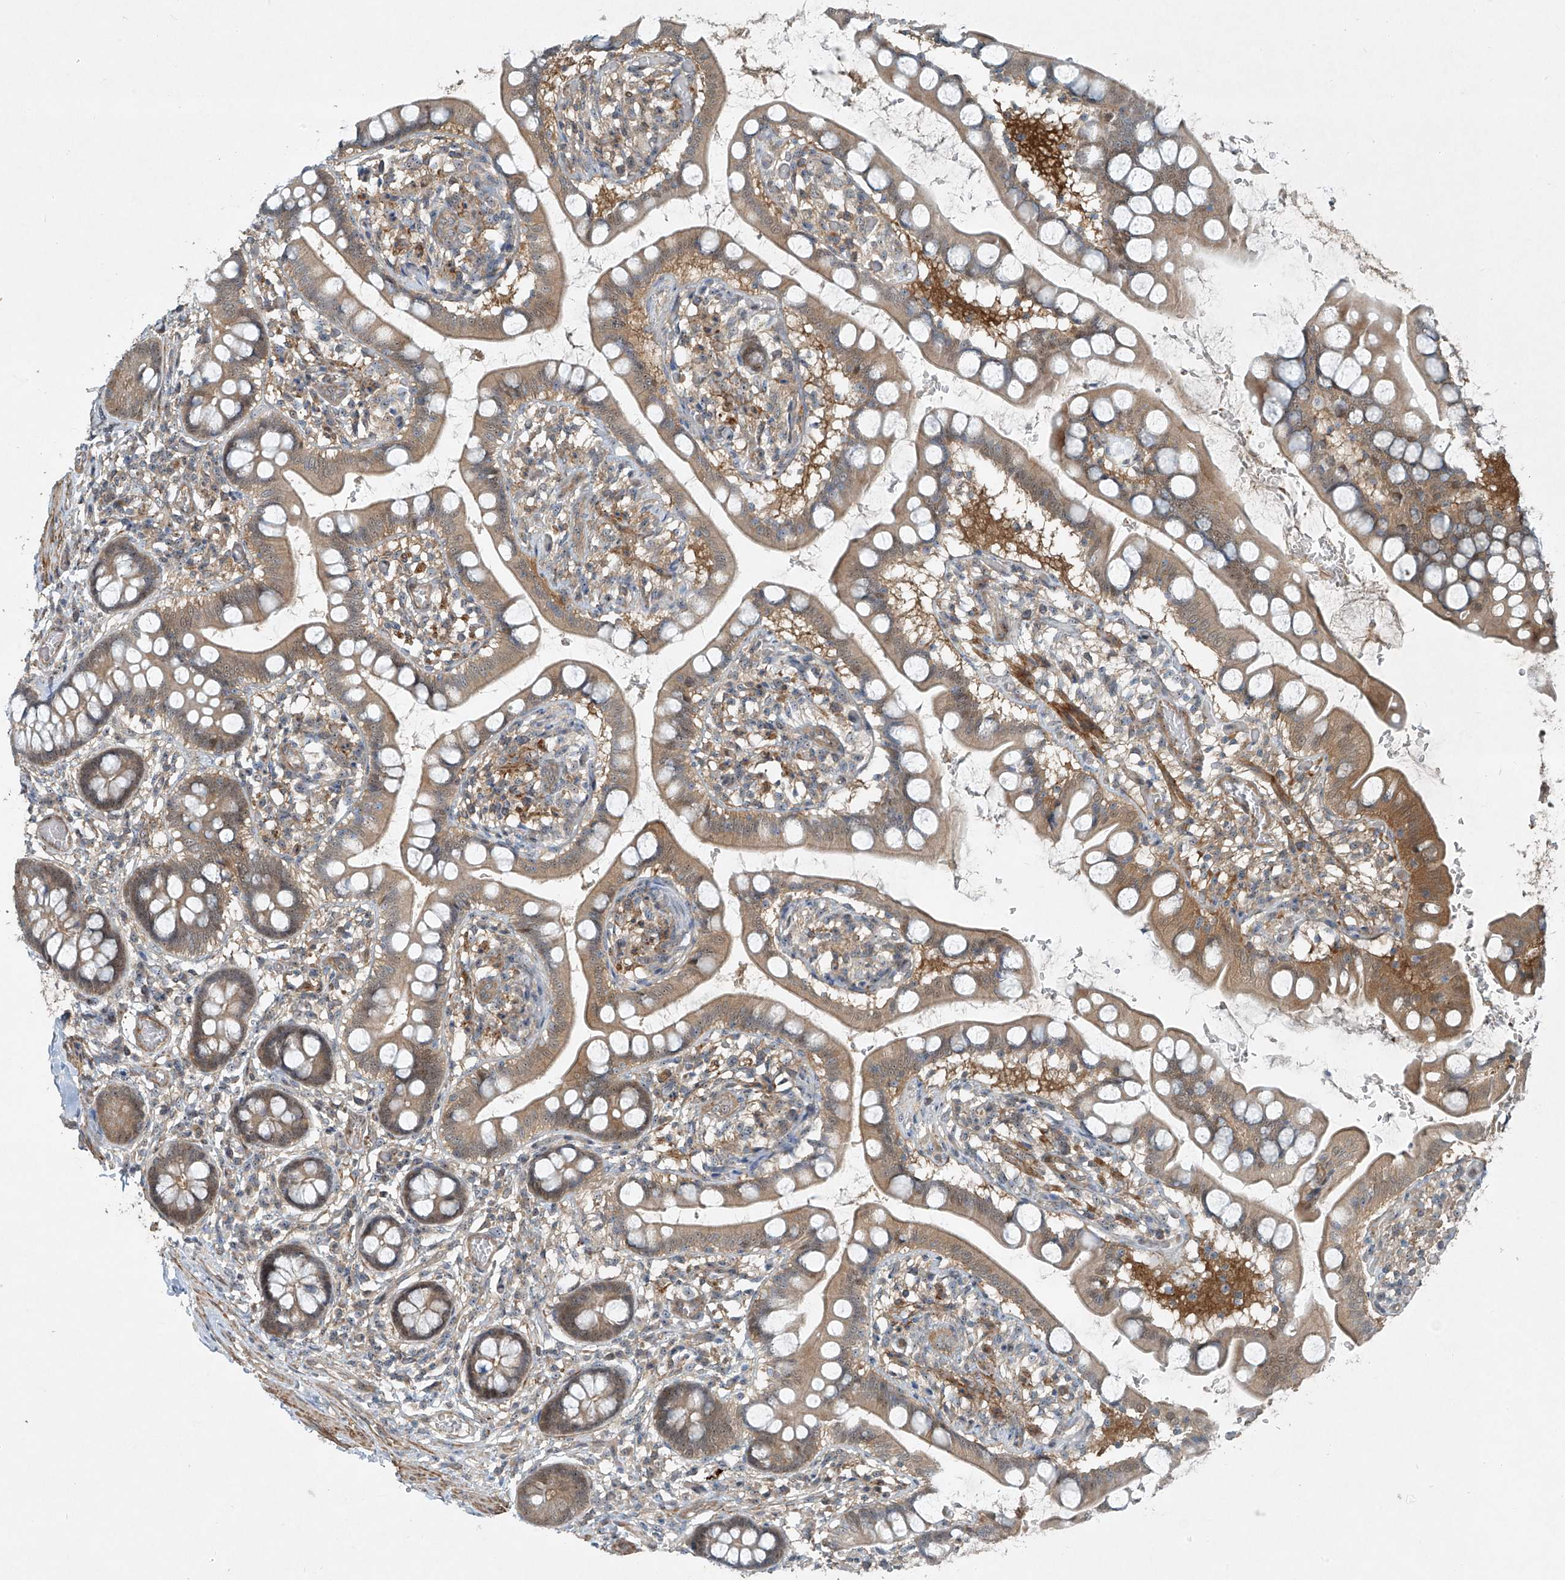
{"staining": {"intensity": "moderate", "quantity": ">75%", "location": "cytoplasmic/membranous,nuclear"}, "tissue": "small intestine", "cell_type": "Glandular cells", "image_type": "normal", "snomed": [{"axis": "morphology", "description": "Normal tissue, NOS"}, {"axis": "topography", "description": "Small intestine"}], "caption": "Immunohistochemistry (IHC) histopathology image of unremarkable small intestine: human small intestine stained using IHC exhibits medium levels of moderate protein expression localized specifically in the cytoplasmic/membranous,nuclear of glandular cells, appearing as a cytoplasmic/membranous,nuclear brown color.", "gene": "PPCS", "patient": {"sex": "male", "age": 52}}